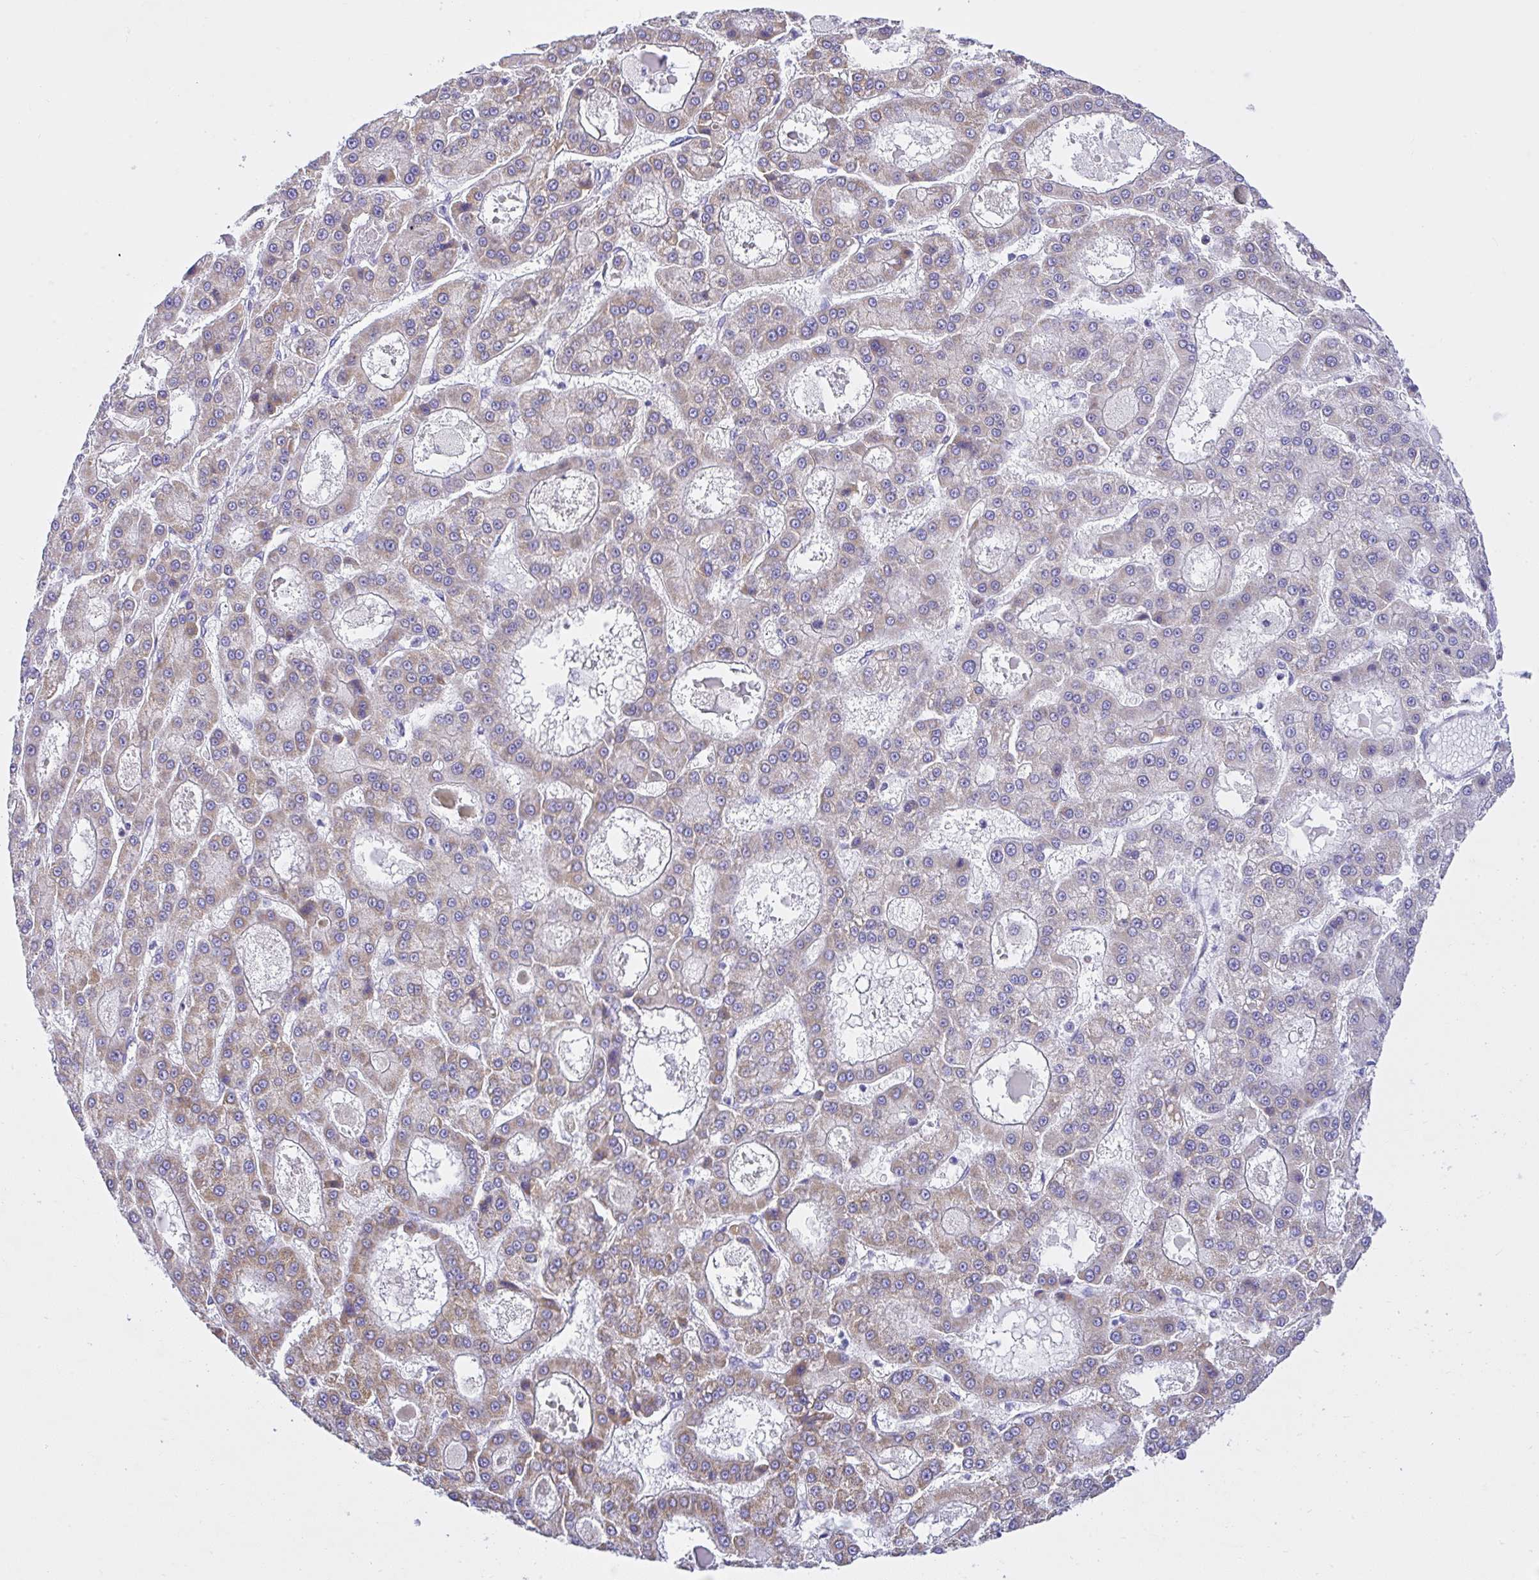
{"staining": {"intensity": "weak", "quantity": "25%-75%", "location": "cytoplasmic/membranous"}, "tissue": "liver cancer", "cell_type": "Tumor cells", "image_type": "cancer", "snomed": [{"axis": "morphology", "description": "Carcinoma, Hepatocellular, NOS"}, {"axis": "topography", "description": "Liver"}], "caption": "The image demonstrates staining of hepatocellular carcinoma (liver), revealing weak cytoplasmic/membranous protein staining (brown color) within tumor cells.", "gene": "SLC13A1", "patient": {"sex": "male", "age": 70}}